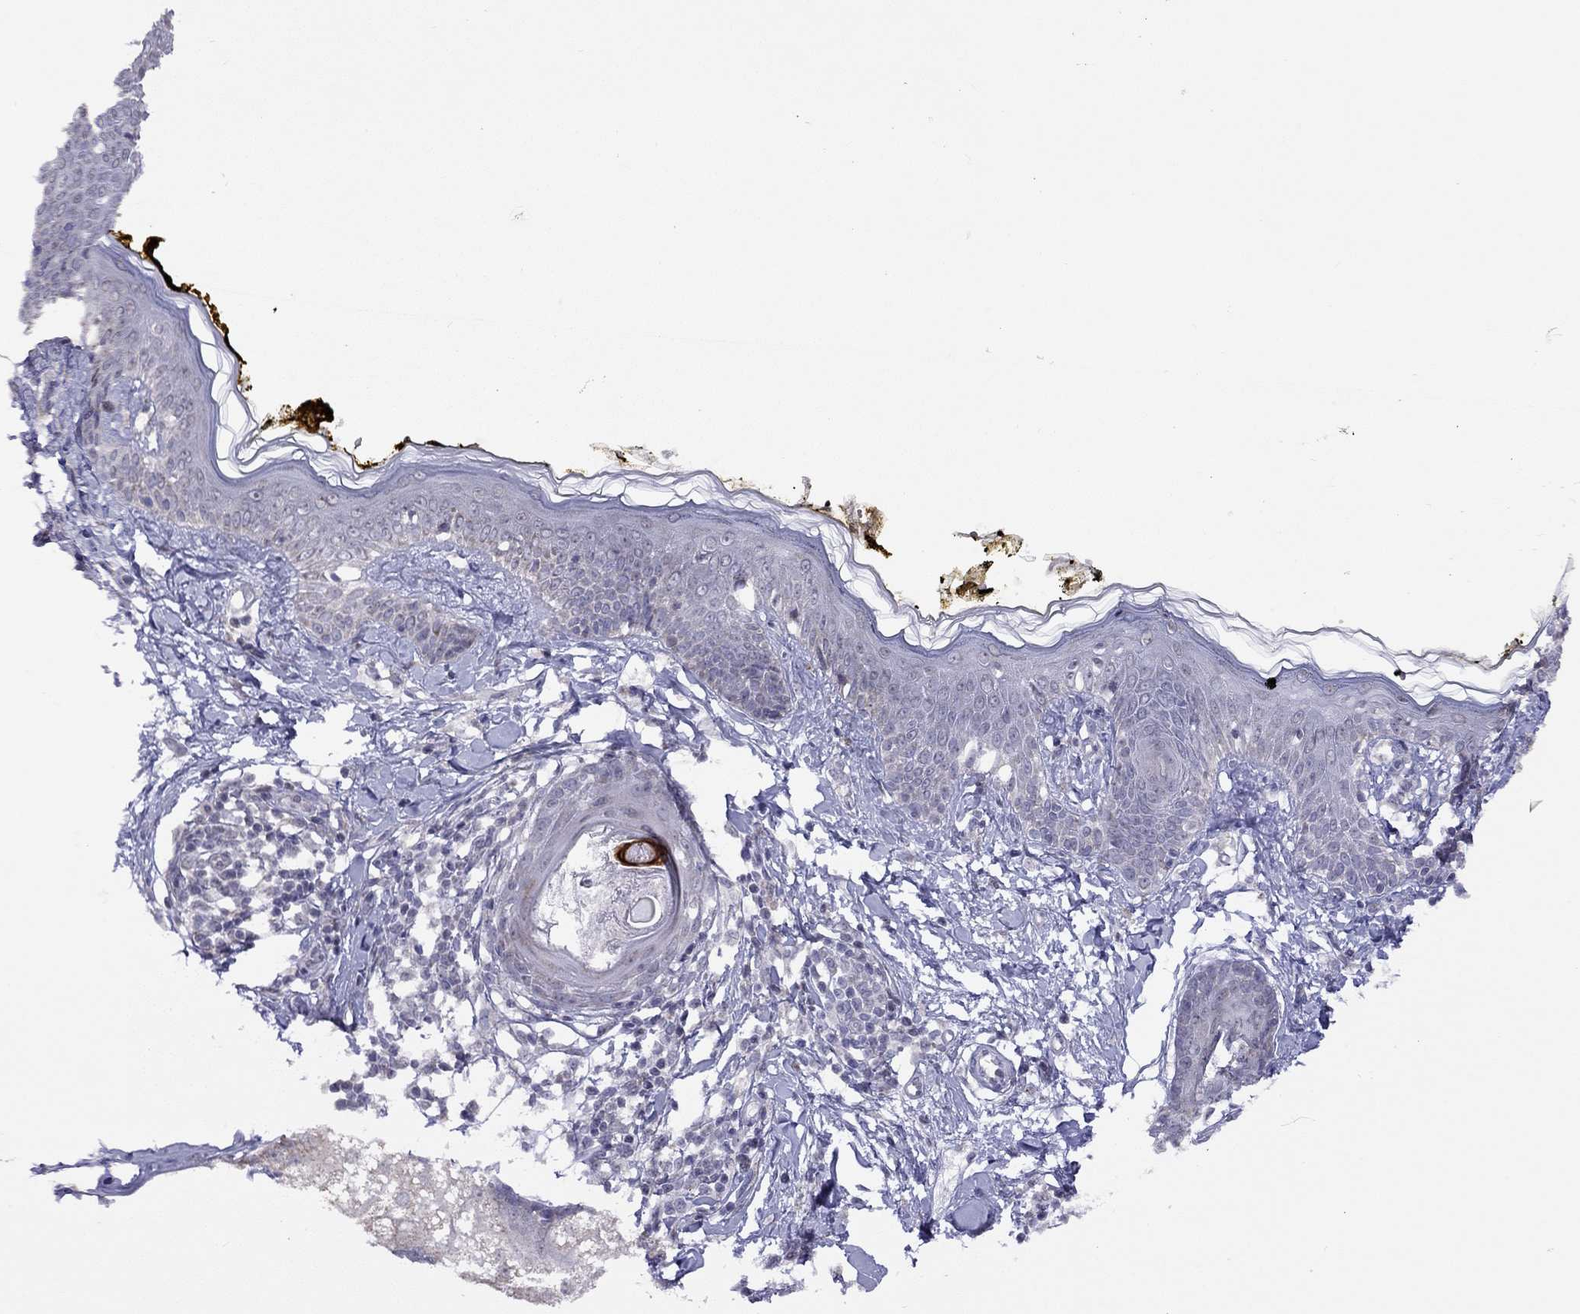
{"staining": {"intensity": "negative", "quantity": "none", "location": "none"}, "tissue": "skin", "cell_type": "Fibroblasts", "image_type": "normal", "snomed": [{"axis": "morphology", "description": "Normal tissue, NOS"}, {"axis": "topography", "description": "Skin"}], "caption": "A high-resolution micrograph shows IHC staining of normal skin, which displays no significant positivity in fibroblasts.", "gene": "HES5", "patient": {"sex": "male", "age": 76}}